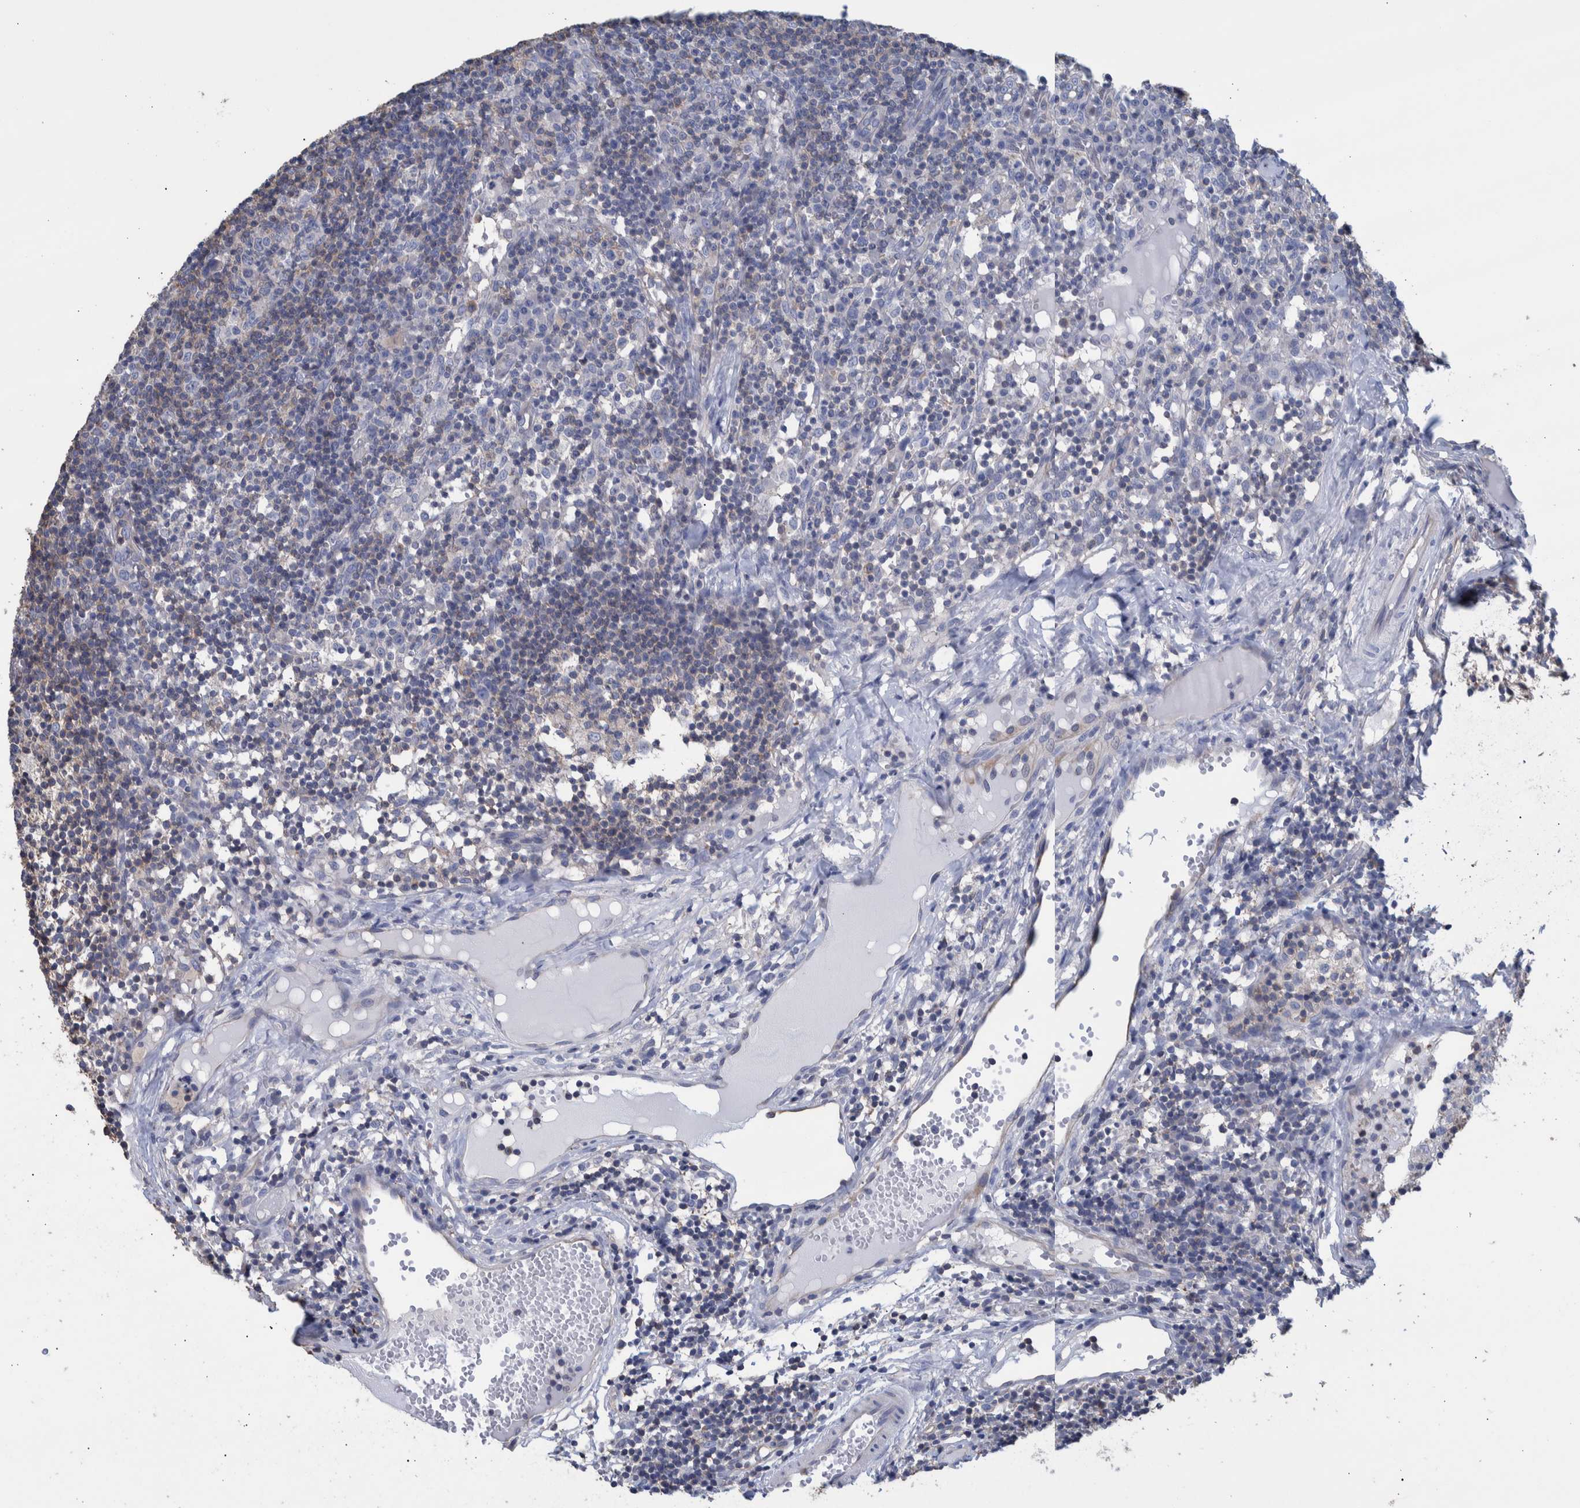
{"staining": {"intensity": "negative", "quantity": "none", "location": "none"}, "tissue": "lymph node", "cell_type": "Germinal center cells", "image_type": "normal", "snomed": [{"axis": "morphology", "description": "Normal tissue, NOS"}, {"axis": "morphology", "description": "Inflammation, NOS"}, {"axis": "topography", "description": "Lymph node"}], "caption": "An image of human lymph node is negative for staining in germinal center cells.", "gene": "PPP3CC", "patient": {"sex": "male", "age": 55}}